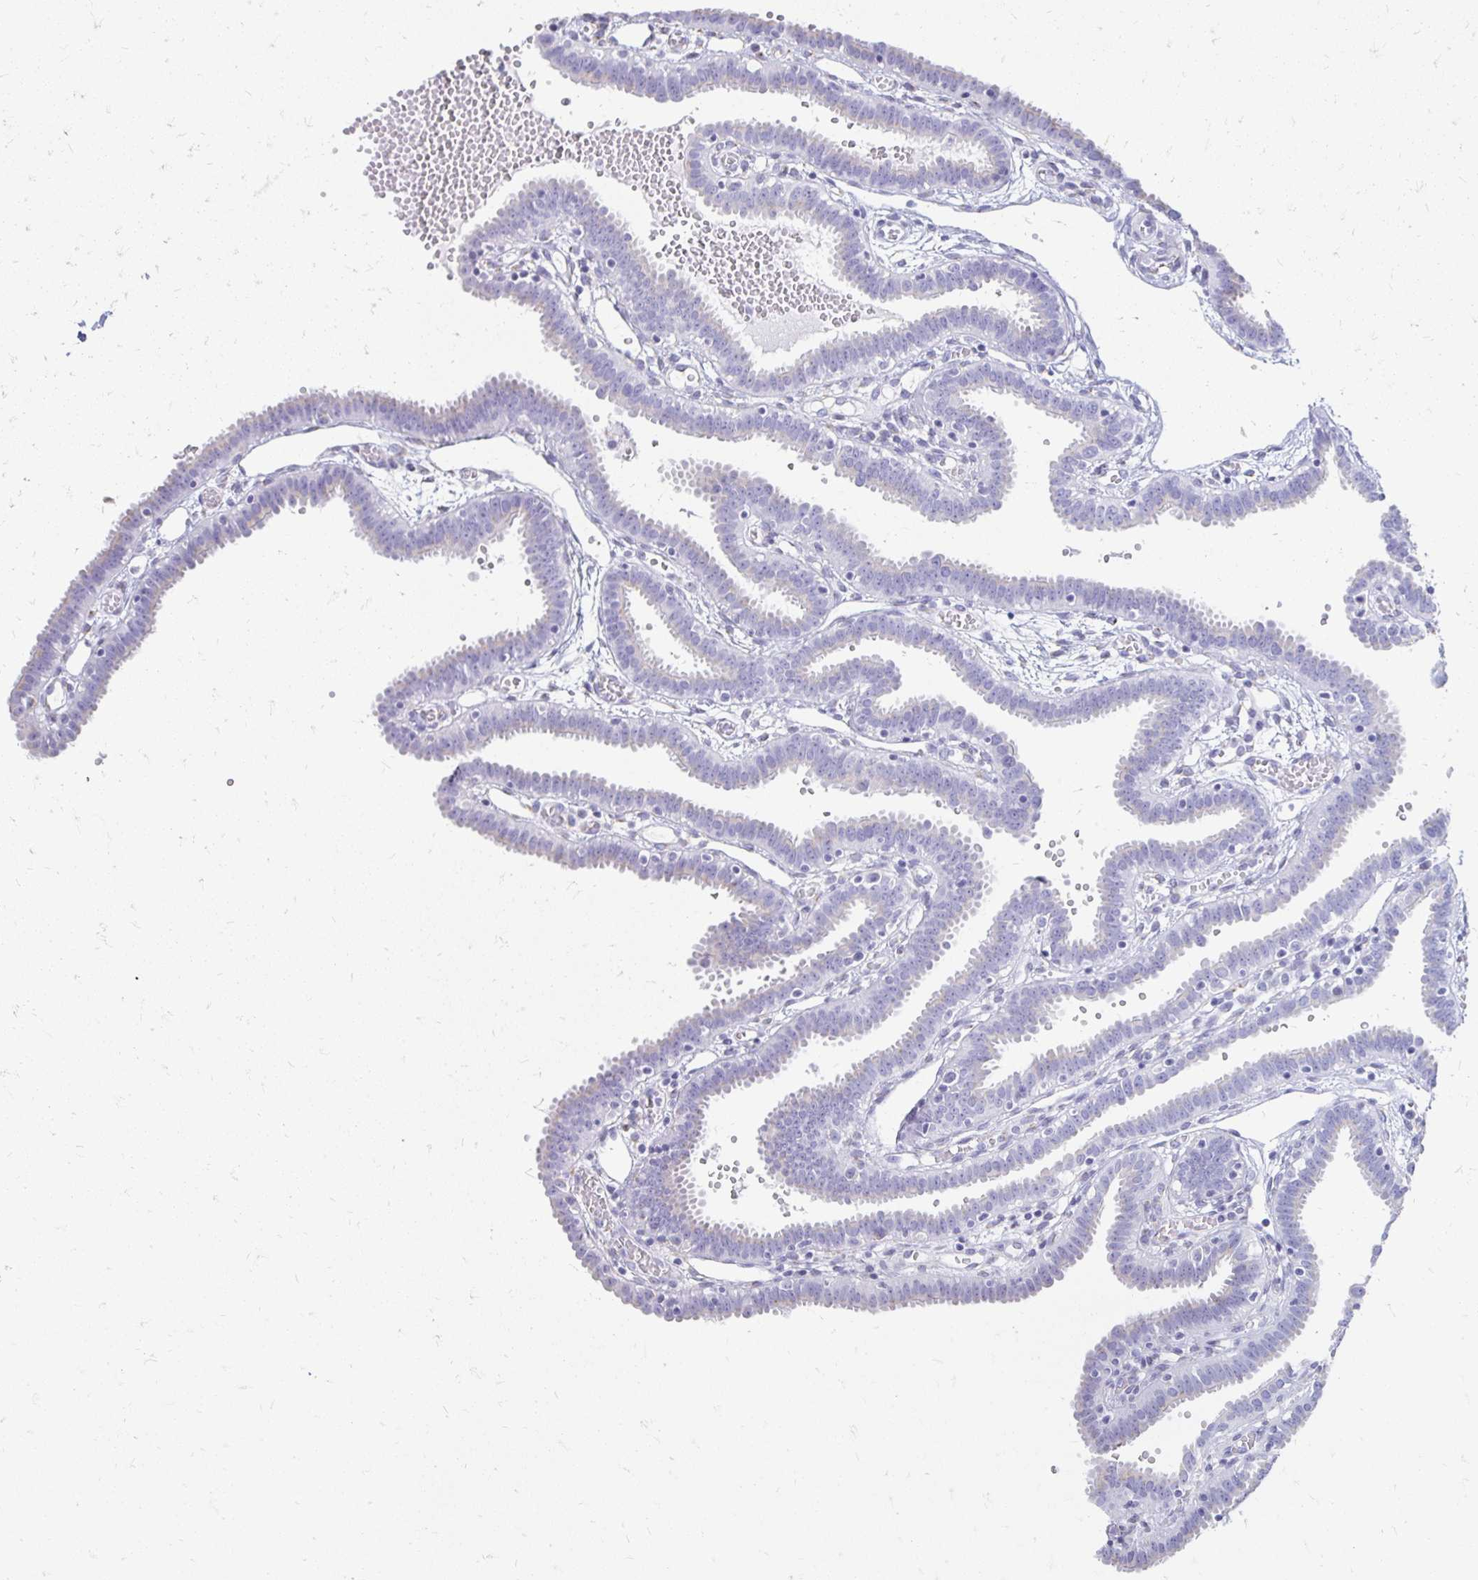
{"staining": {"intensity": "weak", "quantity": "25%-75%", "location": "cytoplasmic/membranous"}, "tissue": "fallopian tube", "cell_type": "Glandular cells", "image_type": "normal", "snomed": [{"axis": "morphology", "description": "Normal tissue, NOS"}, {"axis": "topography", "description": "Fallopian tube"}], "caption": "Glandular cells reveal weak cytoplasmic/membranous staining in approximately 25%-75% of cells in benign fallopian tube.", "gene": "PAGE4", "patient": {"sex": "female", "age": 37}}